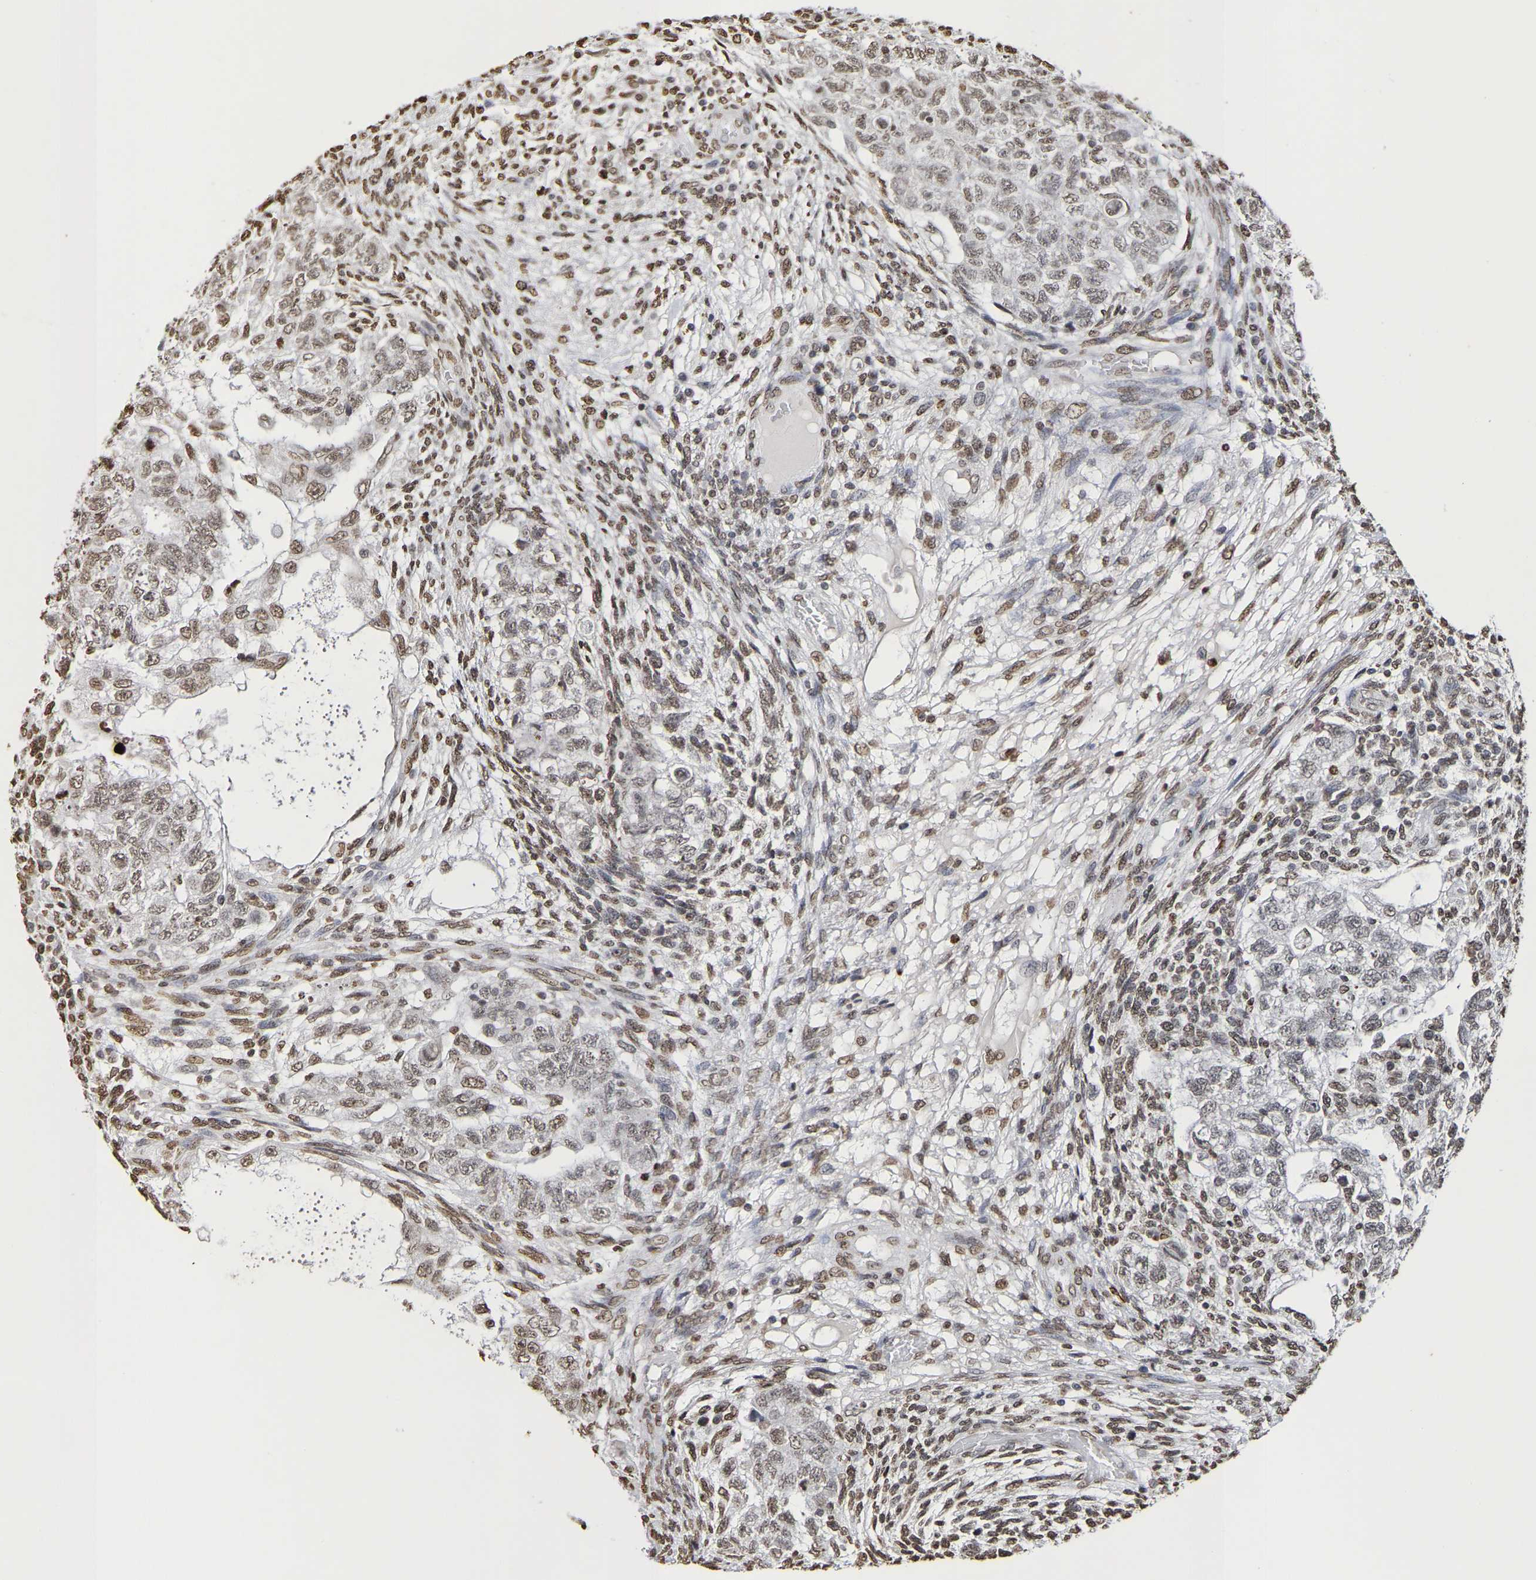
{"staining": {"intensity": "weak", "quantity": "25%-75%", "location": "nuclear"}, "tissue": "testis cancer", "cell_type": "Tumor cells", "image_type": "cancer", "snomed": [{"axis": "morphology", "description": "Normal tissue, NOS"}, {"axis": "morphology", "description": "Carcinoma, Embryonal, NOS"}, {"axis": "topography", "description": "Testis"}], "caption": "There is low levels of weak nuclear staining in tumor cells of testis cancer (embryonal carcinoma), as demonstrated by immunohistochemical staining (brown color).", "gene": "ATF4", "patient": {"sex": "male", "age": 36}}